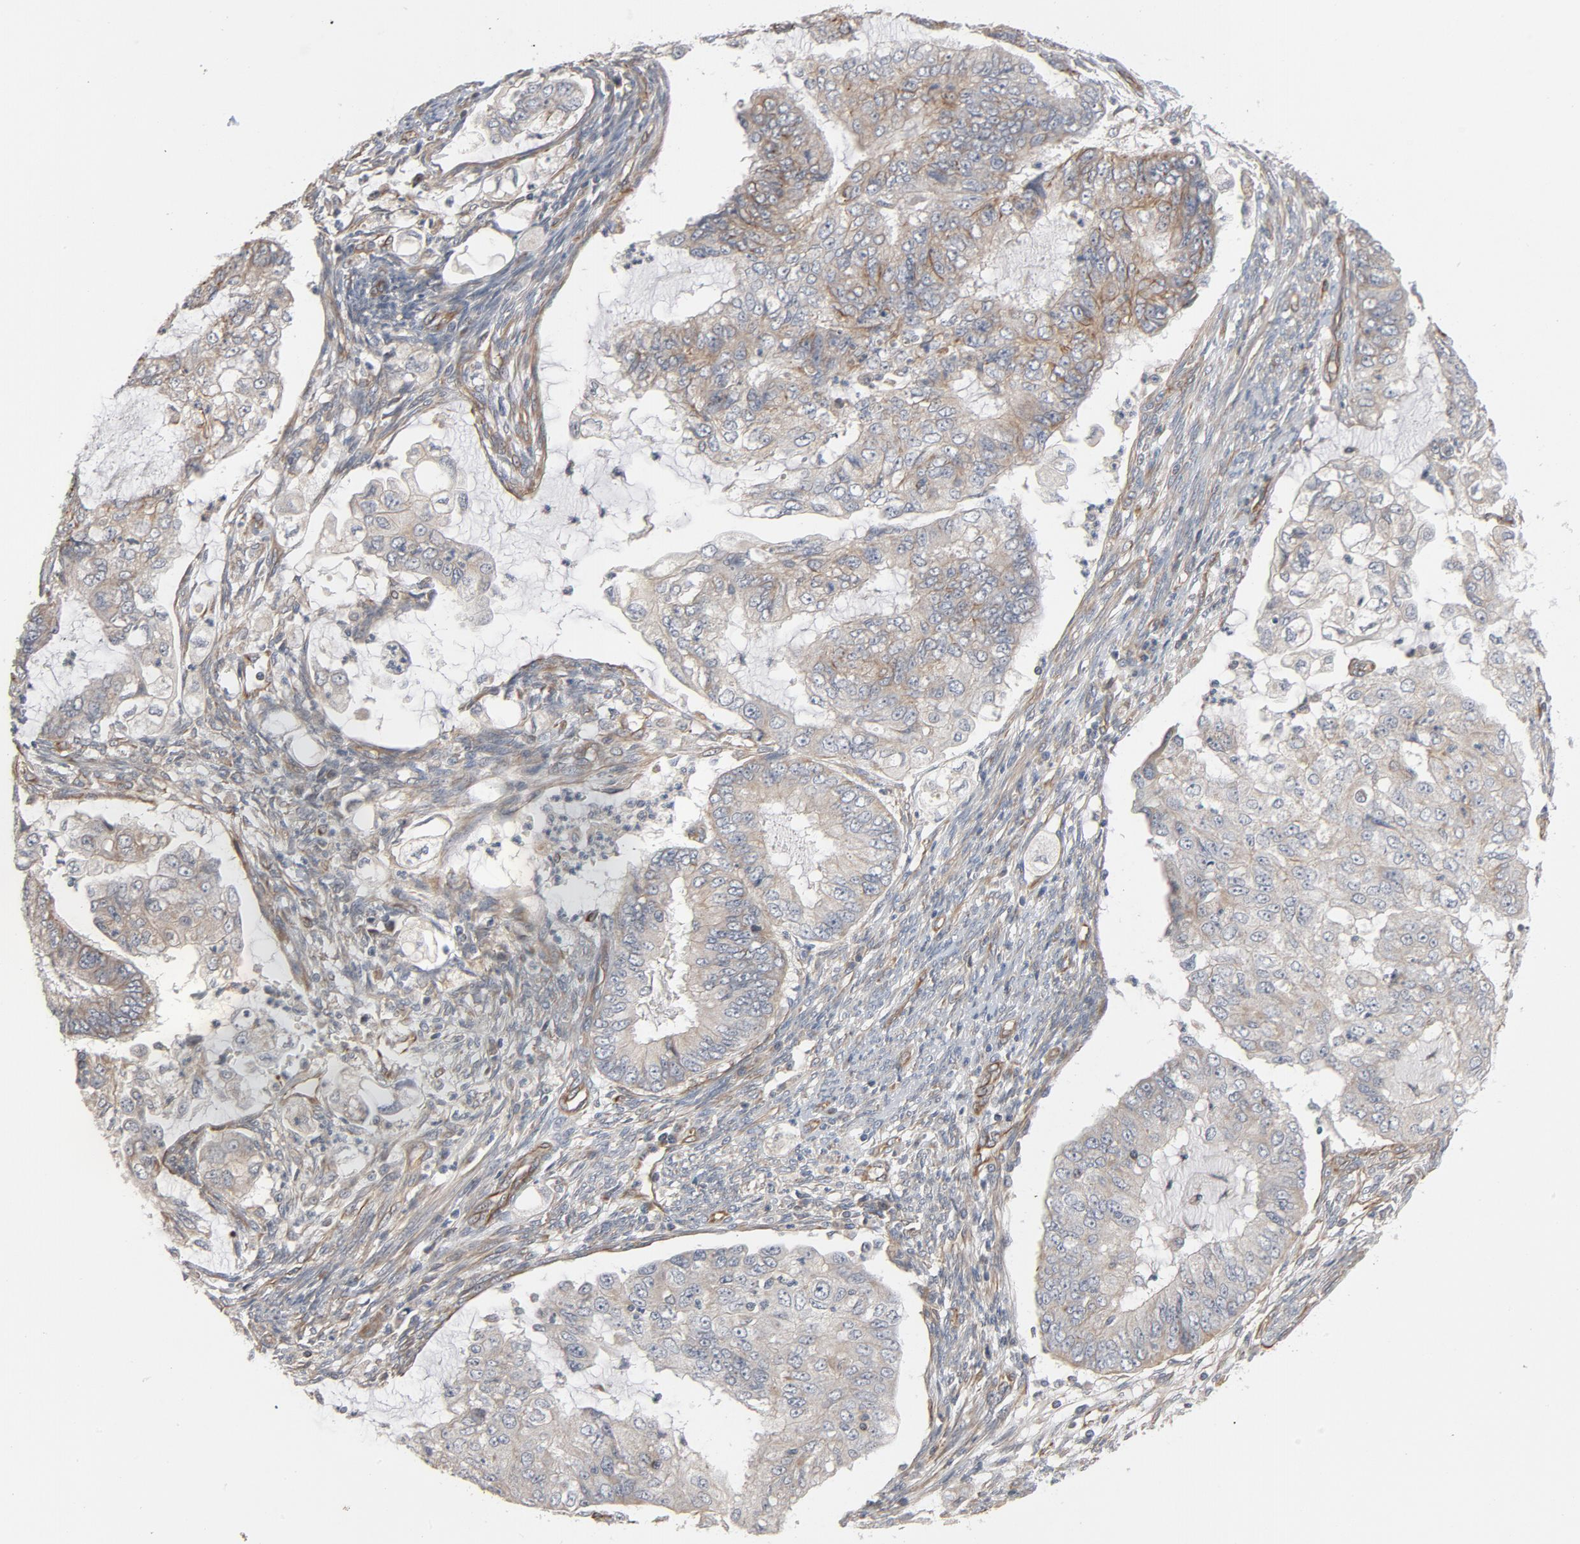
{"staining": {"intensity": "moderate", "quantity": ">75%", "location": "cytoplasmic/membranous"}, "tissue": "endometrial cancer", "cell_type": "Tumor cells", "image_type": "cancer", "snomed": [{"axis": "morphology", "description": "Adenocarcinoma, NOS"}, {"axis": "topography", "description": "Endometrium"}], "caption": "Immunohistochemical staining of human endometrial cancer (adenocarcinoma) displays medium levels of moderate cytoplasmic/membranous protein staining in approximately >75% of tumor cells.", "gene": "TRIOBP", "patient": {"sex": "female", "age": 75}}